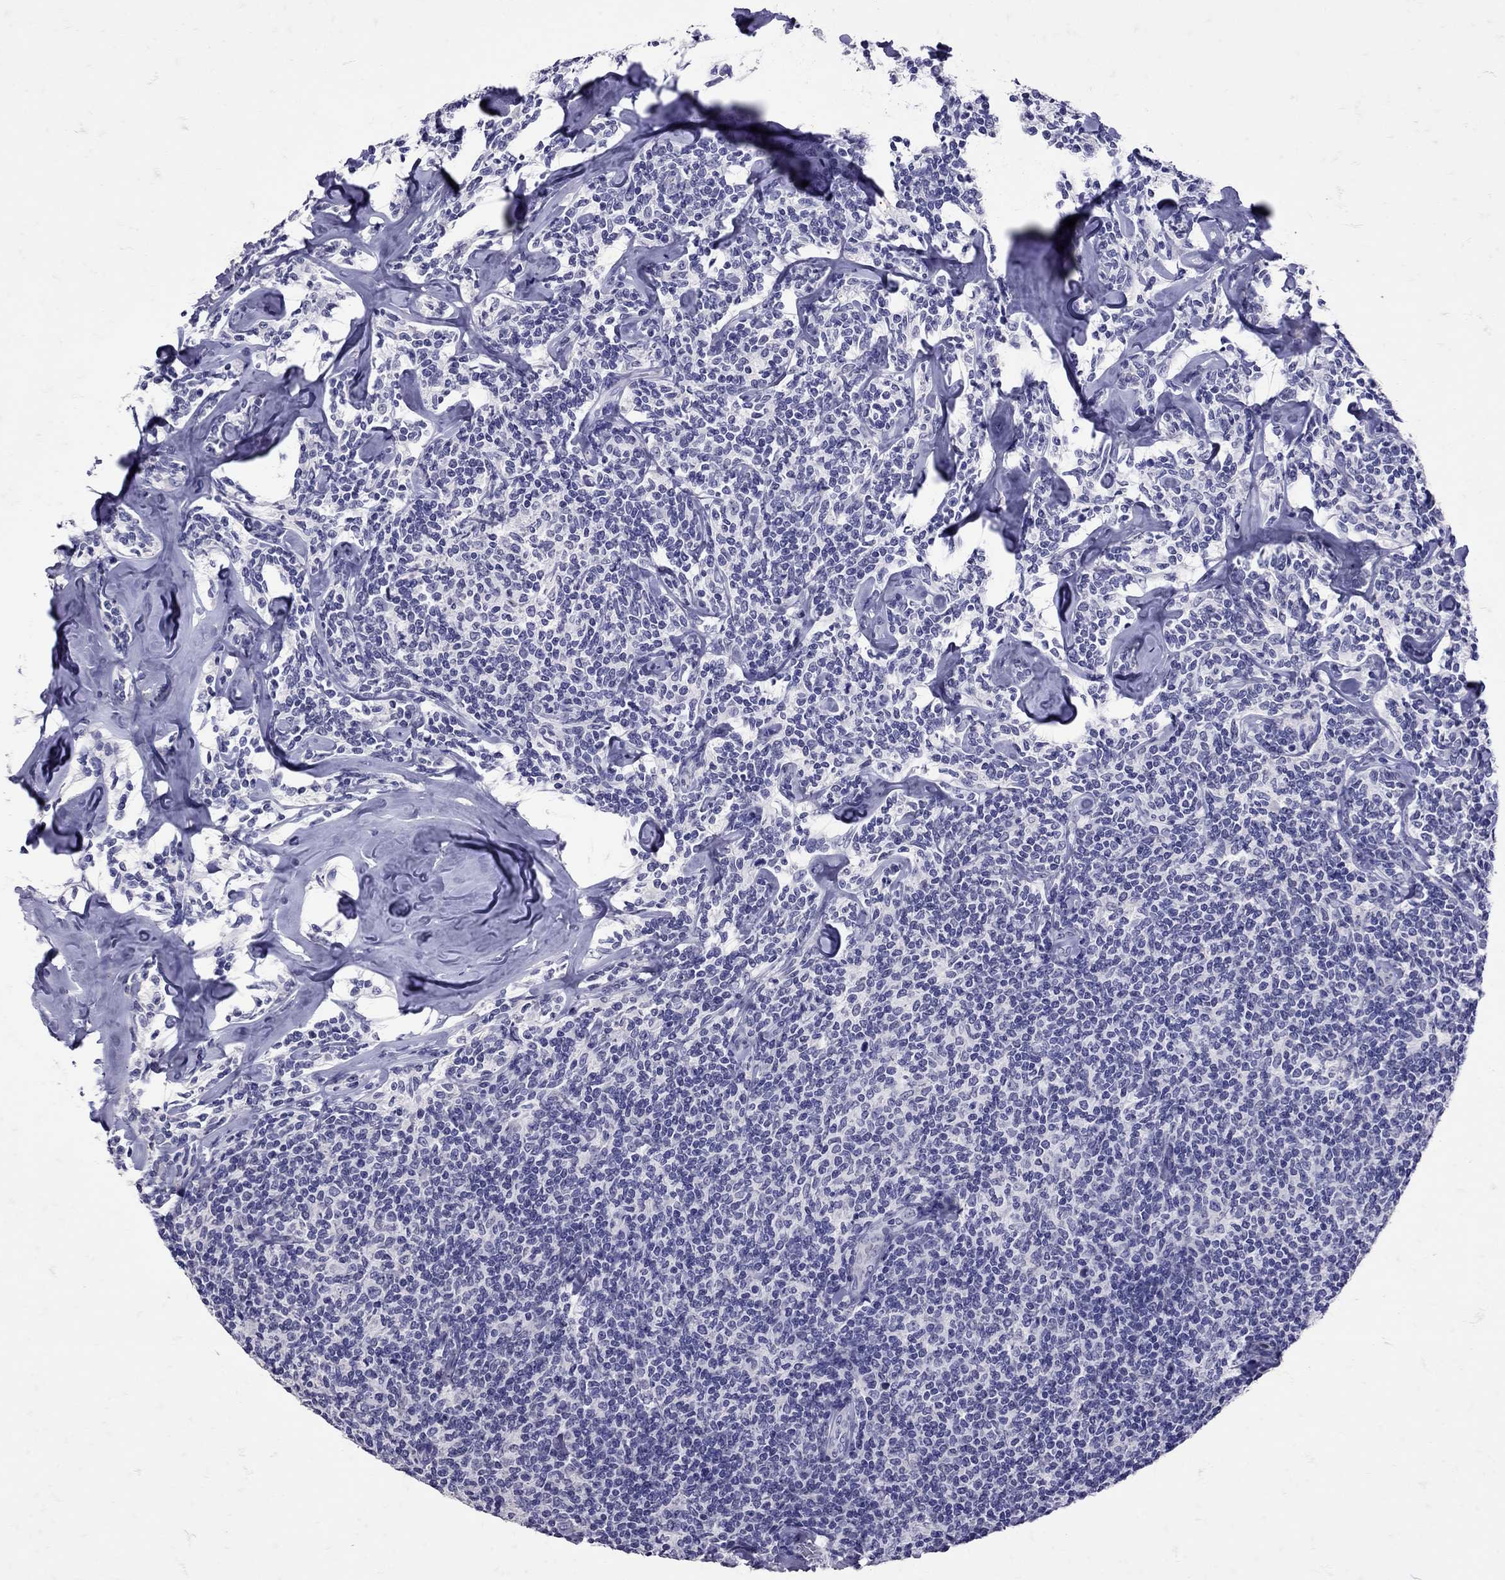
{"staining": {"intensity": "negative", "quantity": "none", "location": "none"}, "tissue": "lymphoma", "cell_type": "Tumor cells", "image_type": "cancer", "snomed": [{"axis": "morphology", "description": "Malignant lymphoma, non-Hodgkin's type, Low grade"}, {"axis": "topography", "description": "Lymph node"}], "caption": "High power microscopy image of an immunohistochemistry image of malignant lymphoma, non-Hodgkin's type (low-grade), revealing no significant positivity in tumor cells. (DAB (3,3'-diaminobenzidine) IHC with hematoxylin counter stain).", "gene": "SST", "patient": {"sex": "female", "age": 56}}